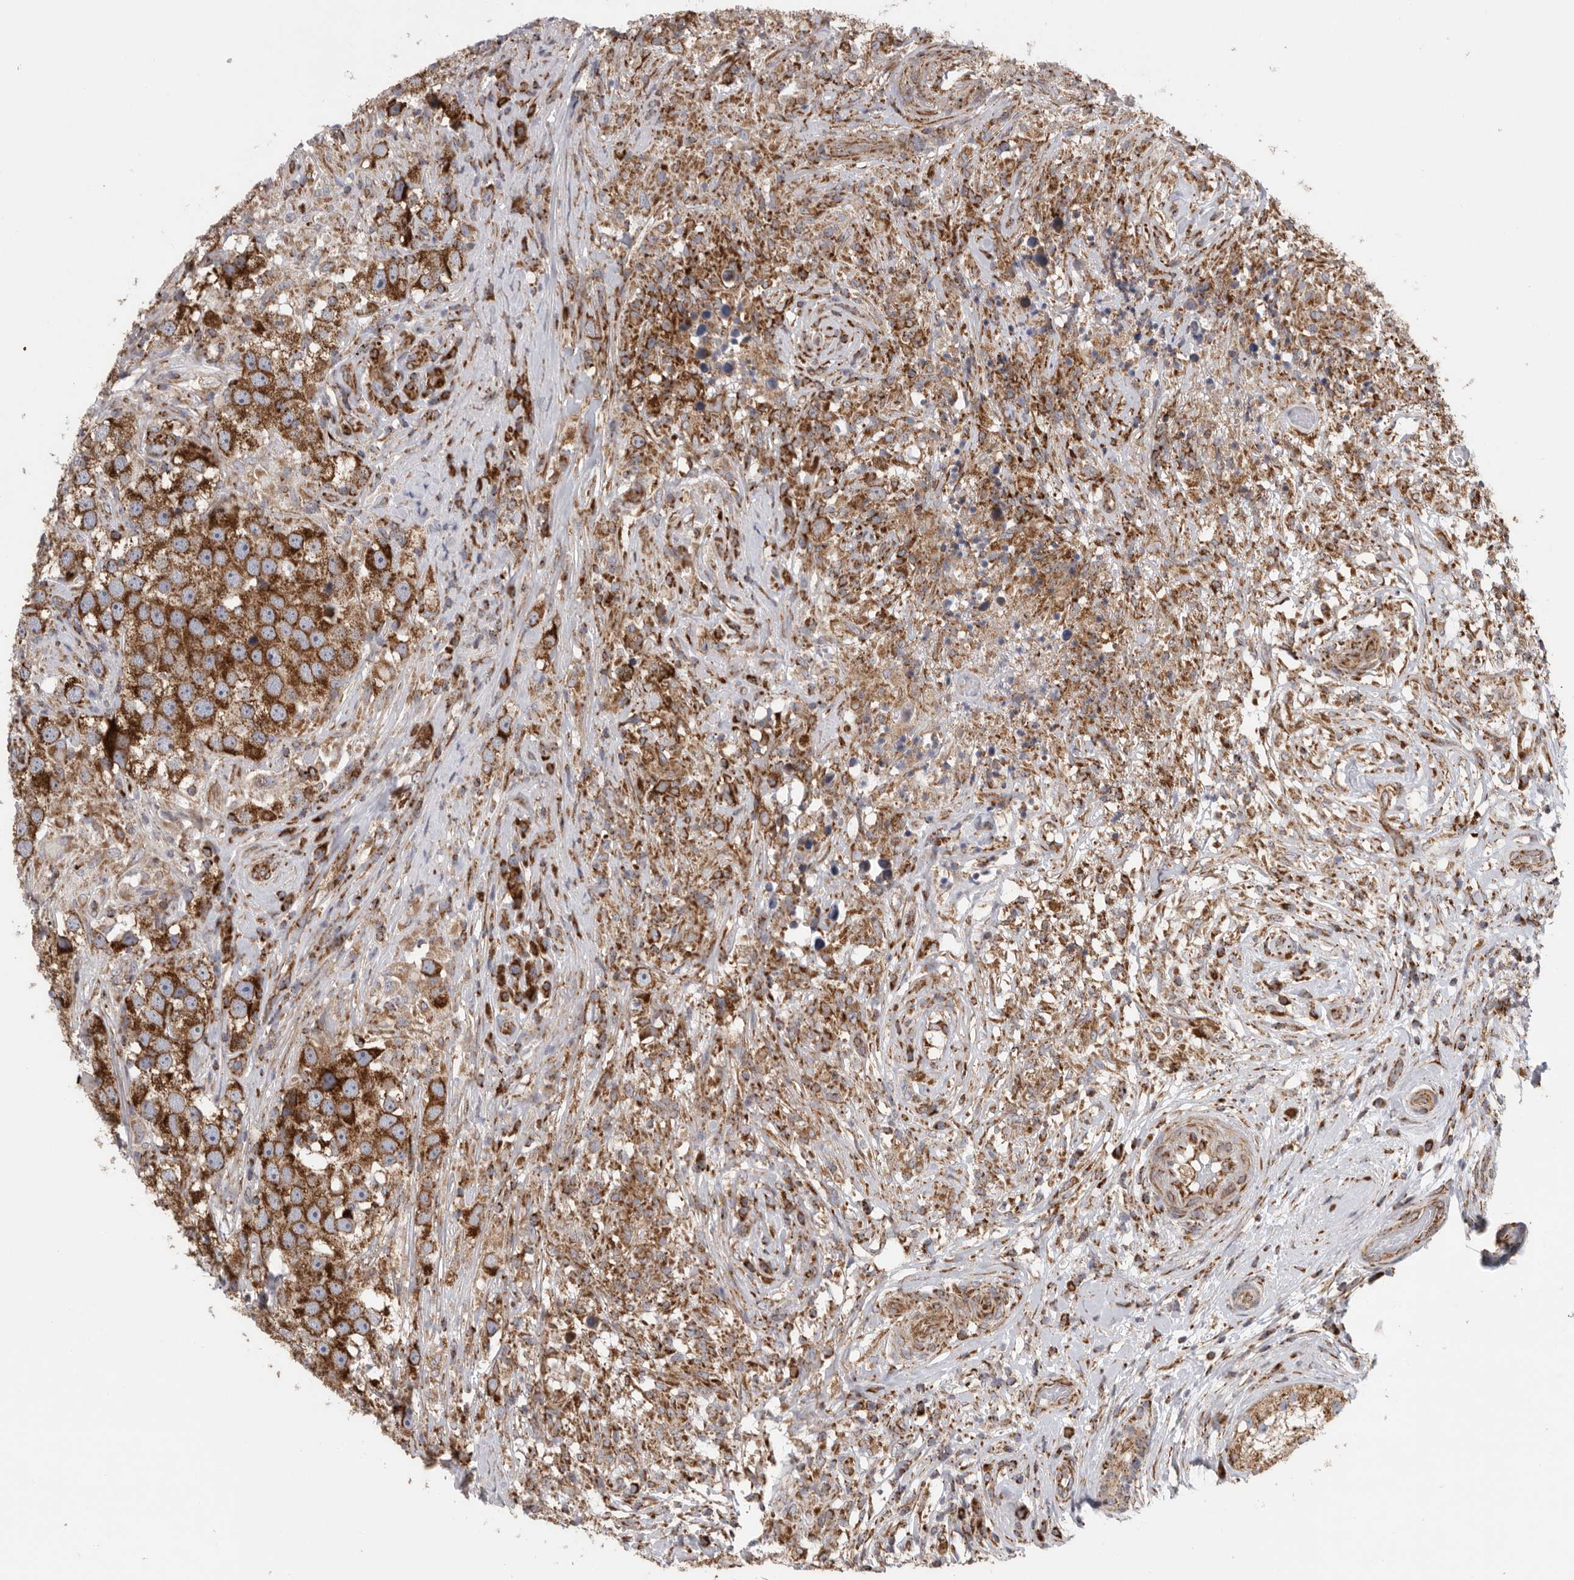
{"staining": {"intensity": "strong", "quantity": ">75%", "location": "cytoplasmic/membranous"}, "tissue": "testis cancer", "cell_type": "Tumor cells", "image_type": "cancer", "snomed": [{"axis": "morphology", "description": "Seminoma, NOS"}, {"axis": "topography", "description": "Testis"}], "caption": "Testis cancer stained with IHC exhibits strong cytoplasmic/membranous expression in about >75% of tumor cells.", "gene": "FKBP8", "patient": {"sex": "male", "age": 49}}